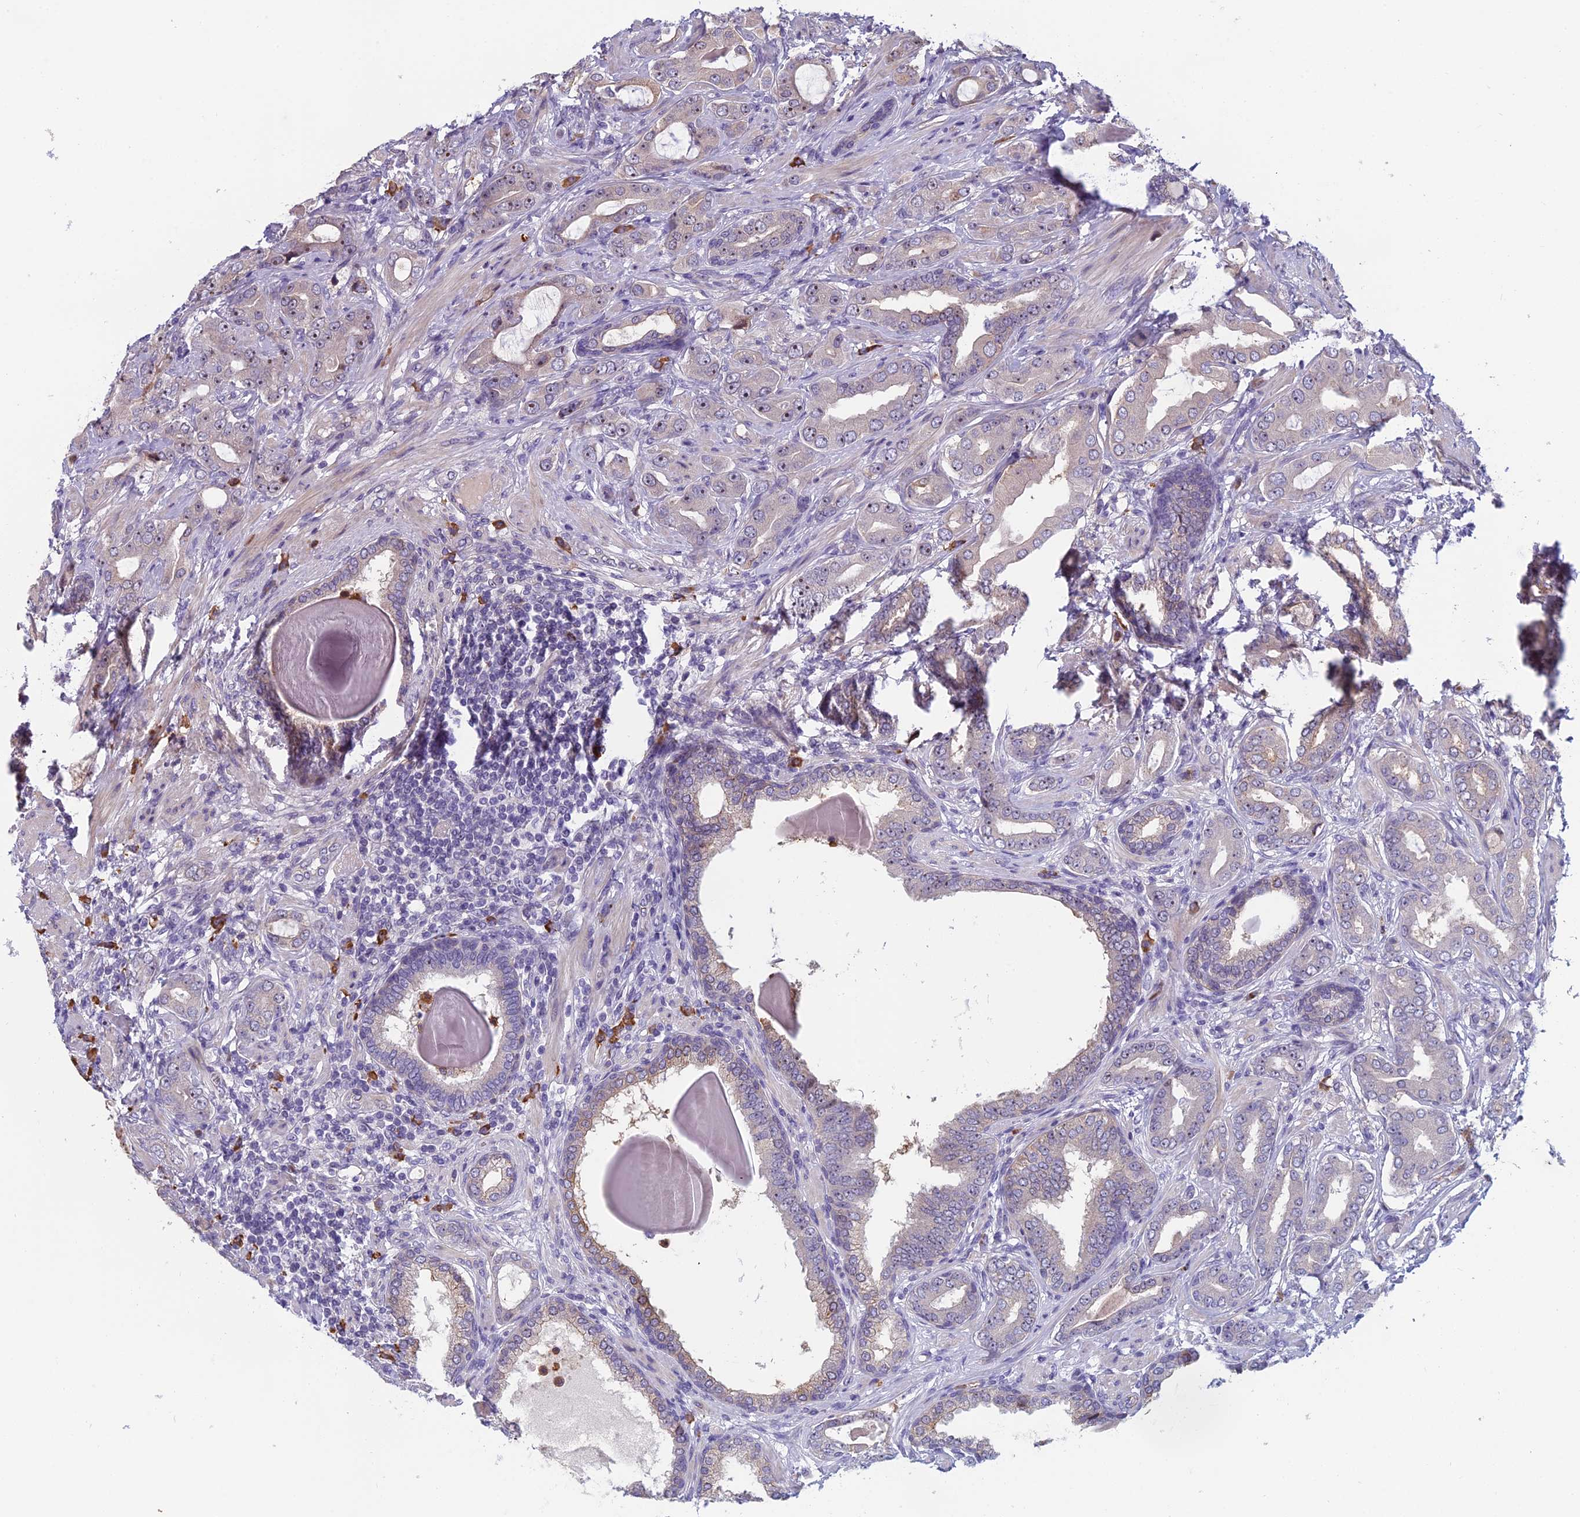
{"staining": {"intensity": "moderate", "quantity": ">75%", "location": "nuclear"}, "tissue": "prostate cancer", "cell_type": "Tumor cells", "image_type": "cancer", "snomed": [{"axis": "morphology", "description": "Adenocarcinoma, Low grade"}, {"axis": "topography", "description": "Prostate"}], "caption": "There is medium levels of moderate nuclear staining in tumor cells of adenocarcinoma (low-grade) (prostate), as demonstrated by immunohistochemical staining (brown color).", "gene": "NOC2L", "patient": {"sex": "male", "age": 57}}